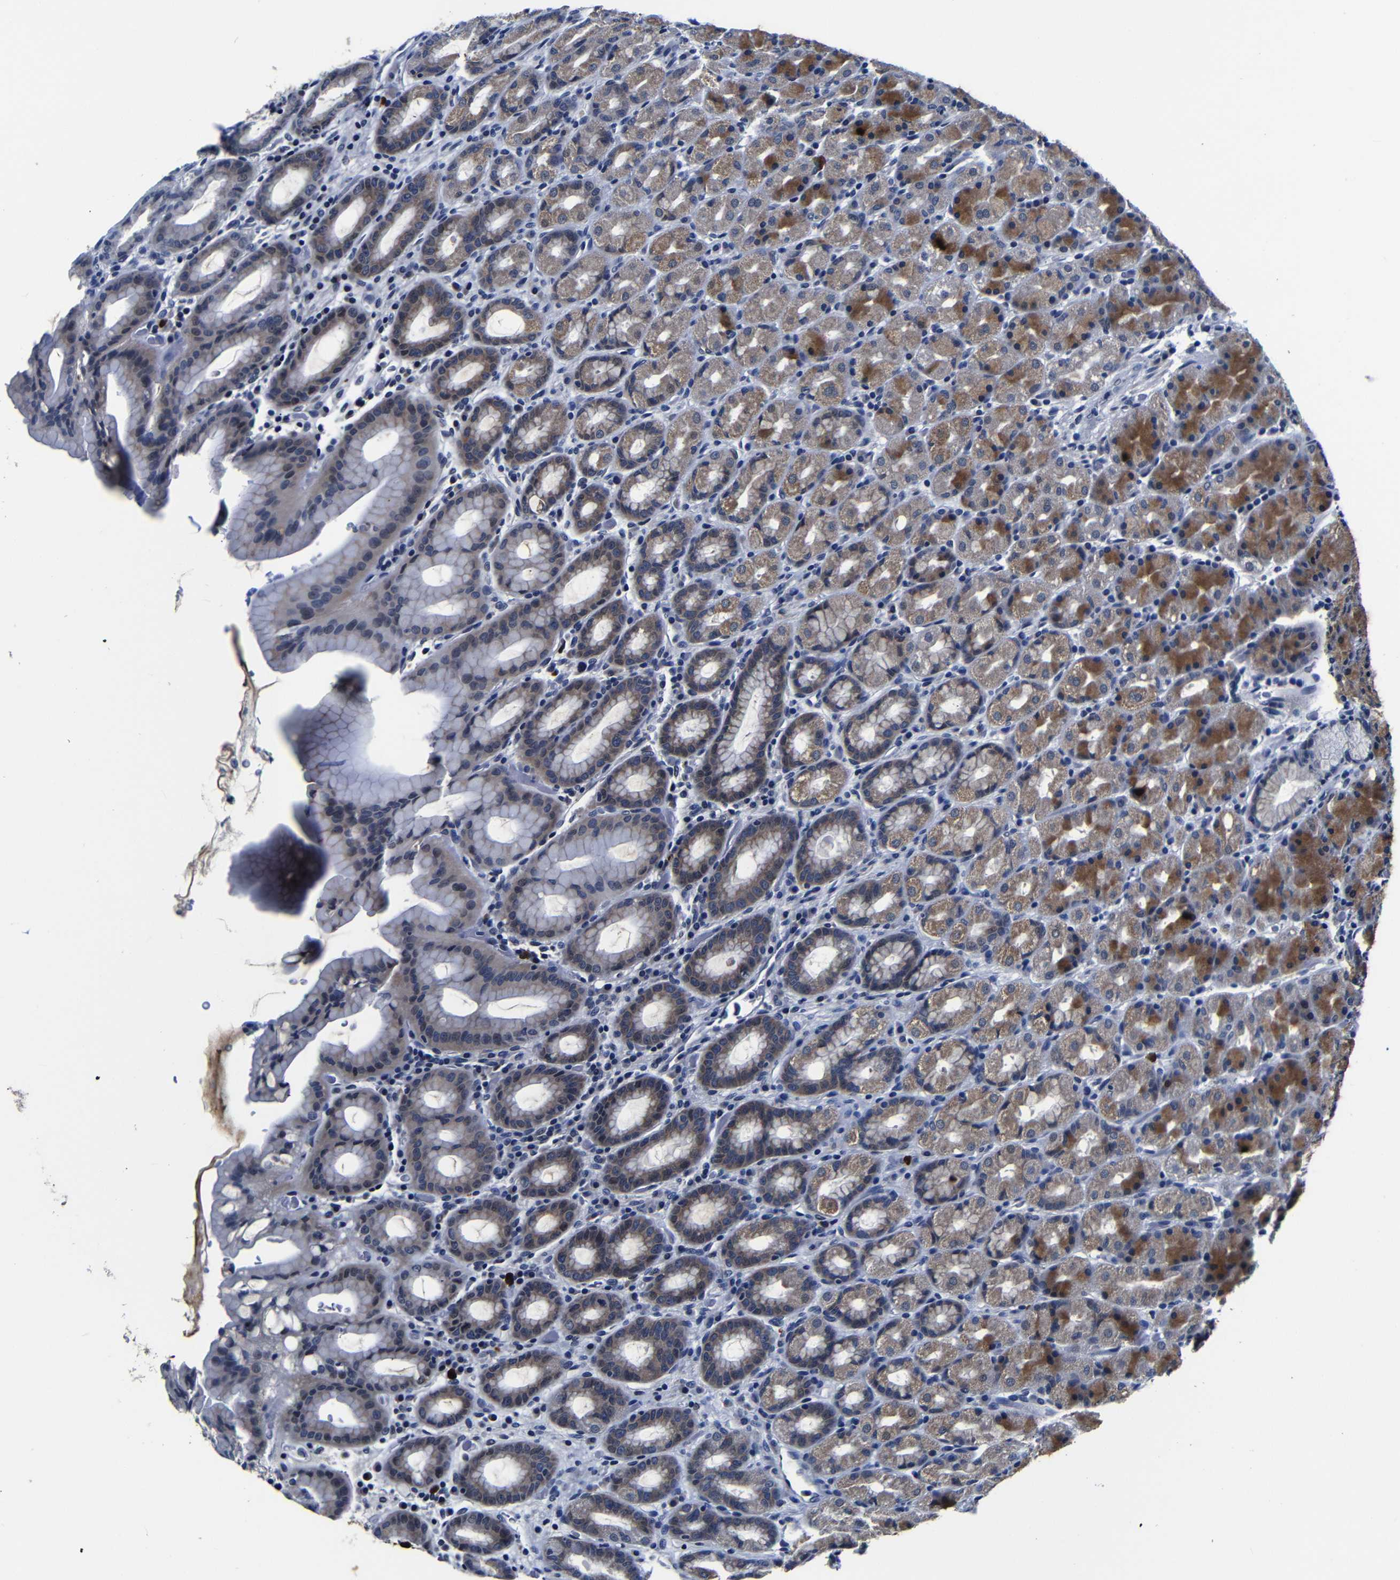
{"staining": {"intensity": "moderate", "quantity": "25%-75%", "location": "cytoplasmic/membranous"}, "tissue": "stomach", "cell_type": "Glandular cells", "image_type": "normal", "snomed": [{"axis": "morphology", "description": "Normal tissue, NOS"}, {"axis": "topography", "description": "Stomach, upper"}], "caption": "DAB (3,3'-diaminobenzidine) immunohistochemical staining of unremarkable stomach demonstrates moderate cytoplasmic/membranous protein expression in about 25%-75% of glandular cells.", "gene": "DEPP1", "patient": {"sex": "male", "age": 68}}